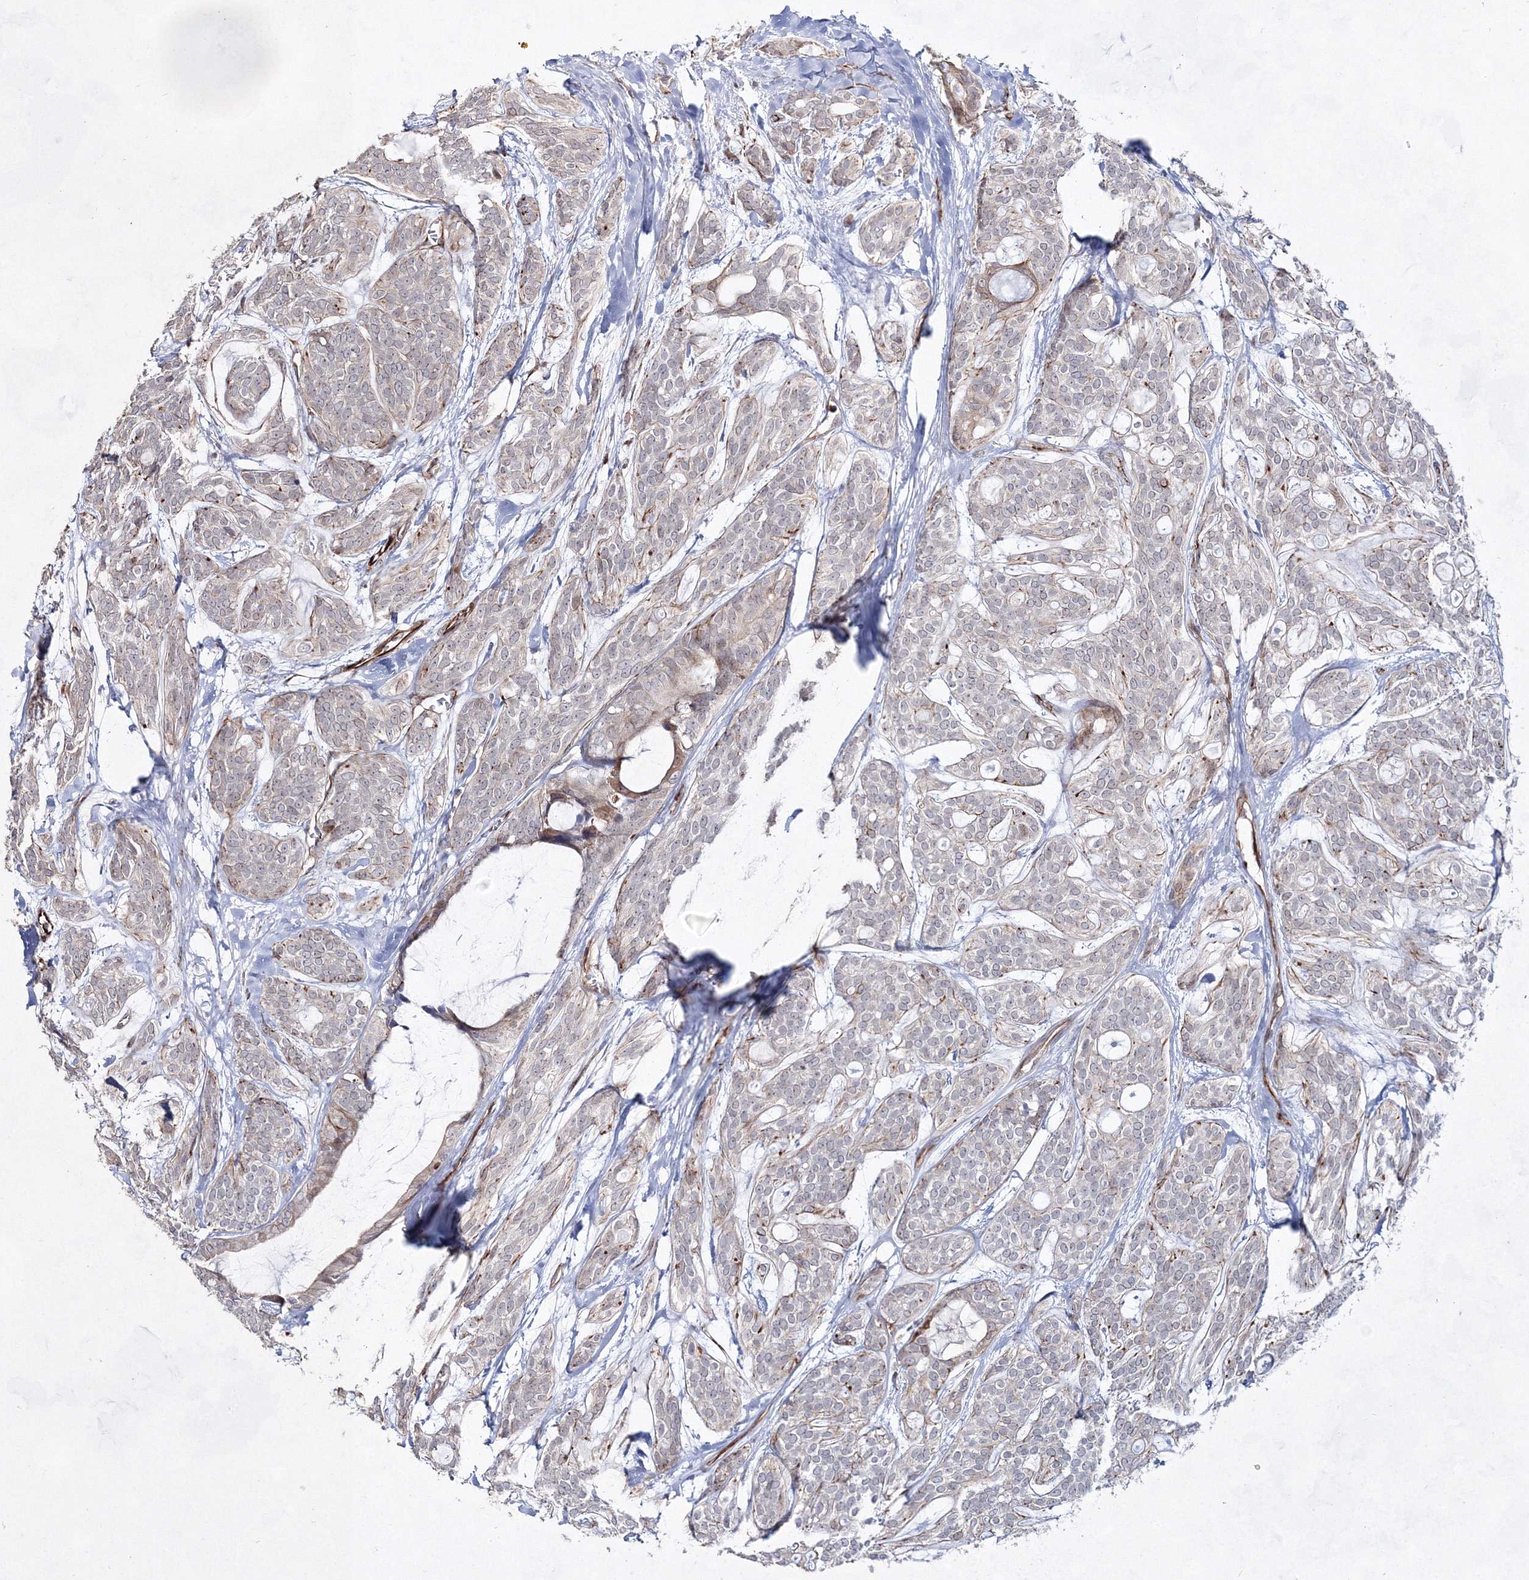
{"staining": {"intensity": "weak", "quantity": "<25%", "location": "cytoplasmic/membranous"}, "tissue": "head and neck cancer", "cell_type": "Tumor cells", "image_type": "cancer", "snomed": [{"axis": "morphology", "description": "Adenocarcinoma, NOS"}, {"axis": "topography", "description": "Head-Neck"}], "caption": "Tumor cells show no significant staining in head and neck adenocarcinoma. (DAB IHC, high magnification).", "gene": "SNIP1", "patient": {"sex": "male", "age": 66}}